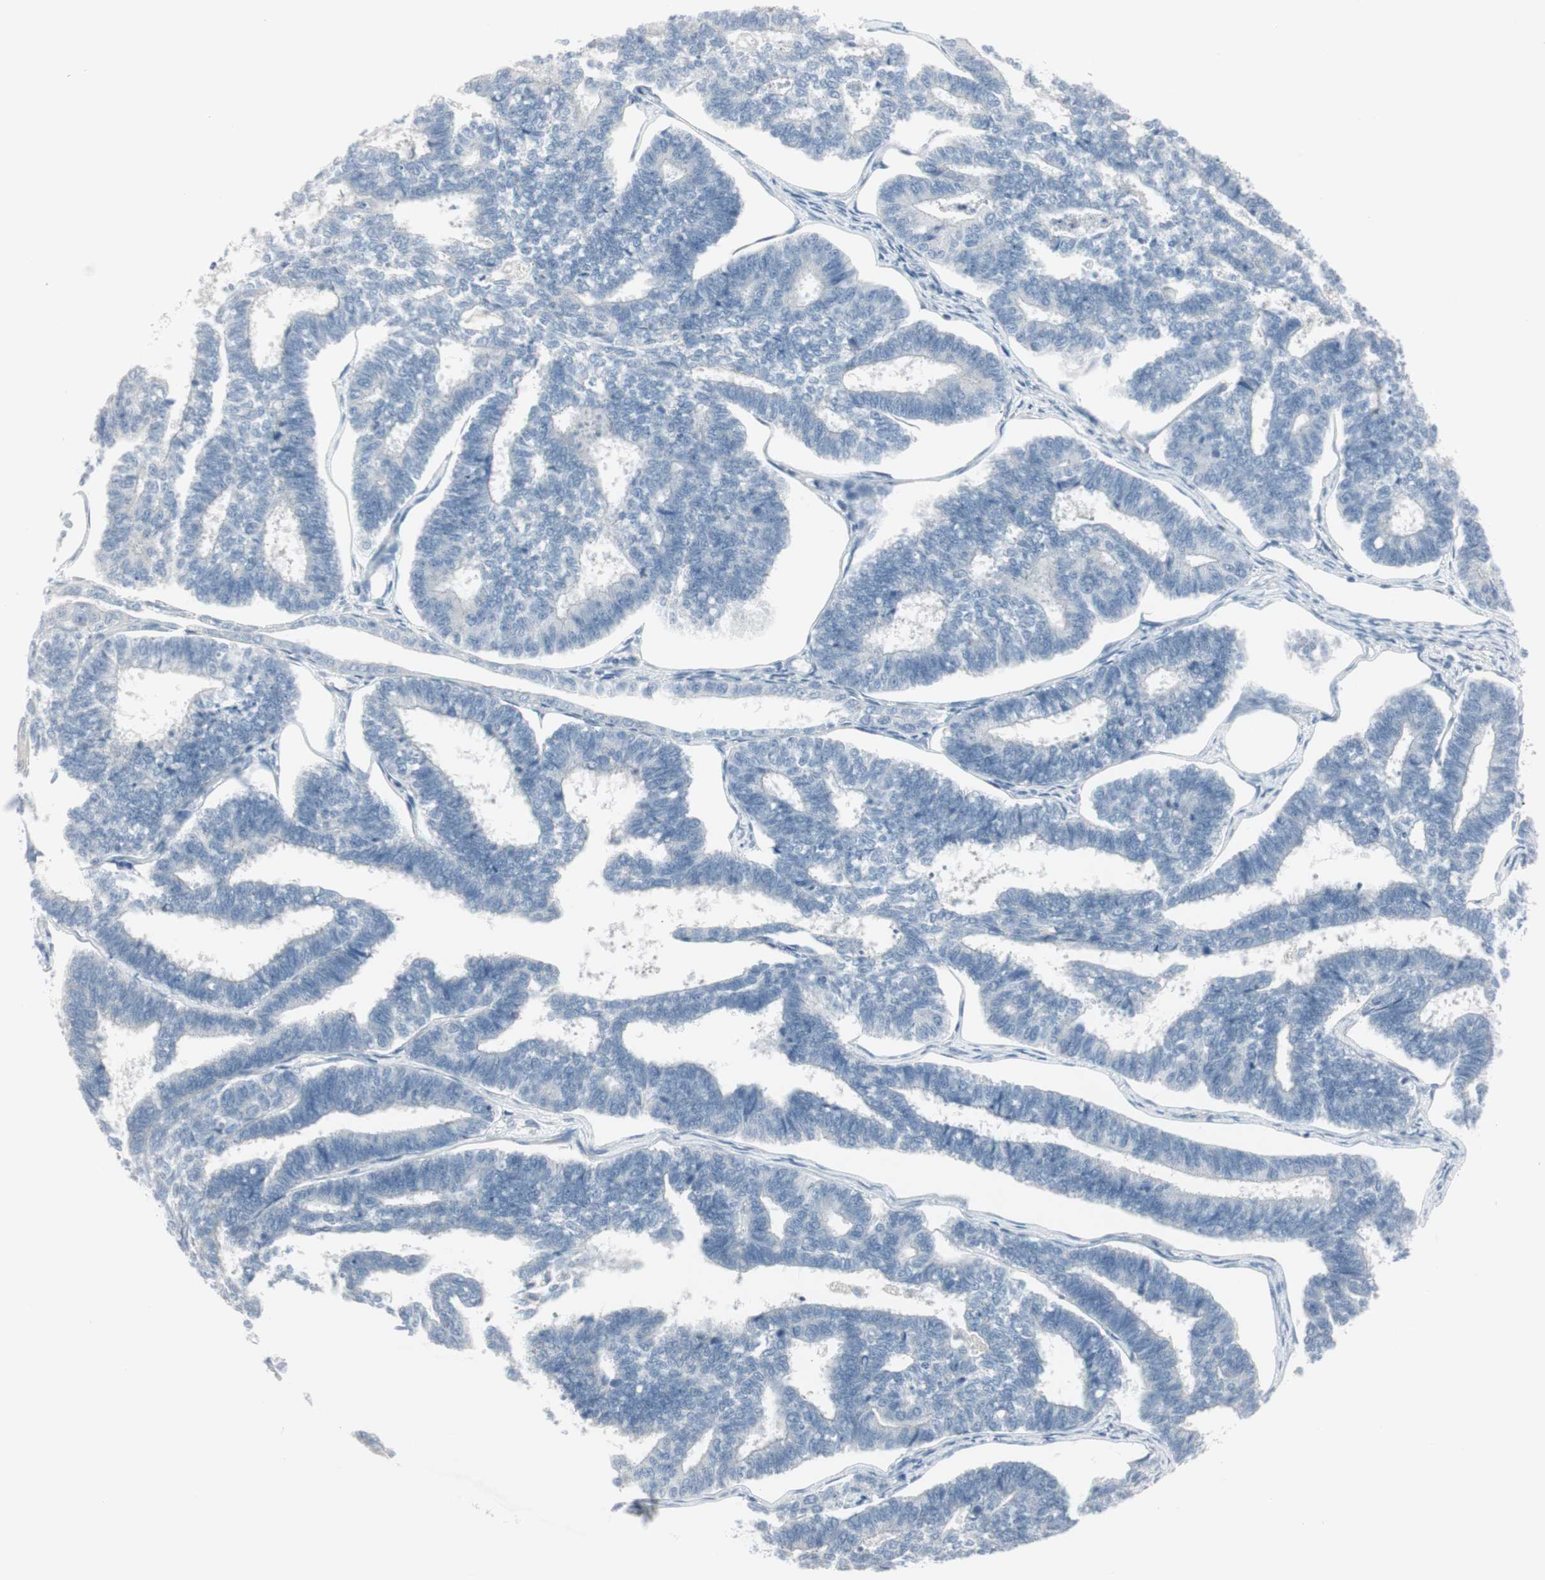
{"staining": {"intensity": "negative", "quantity": "none", "location": "none"}, "tissue": "endometrial cancer", "cell_type": "Tumor cells", "image_type": "cancer", "snomed": [{"axis": "morphology", "description": "Adenocarcinoma, NOS"}, {"axis": "topography", "description": "Endometrium"}], "caption": "Immunohistochemical staining of human endometrial adenocarcinoma reveals no significant staining in tumor cells.", "gene": "DMPK", "patient": {"sex": "female", "age": 70}}